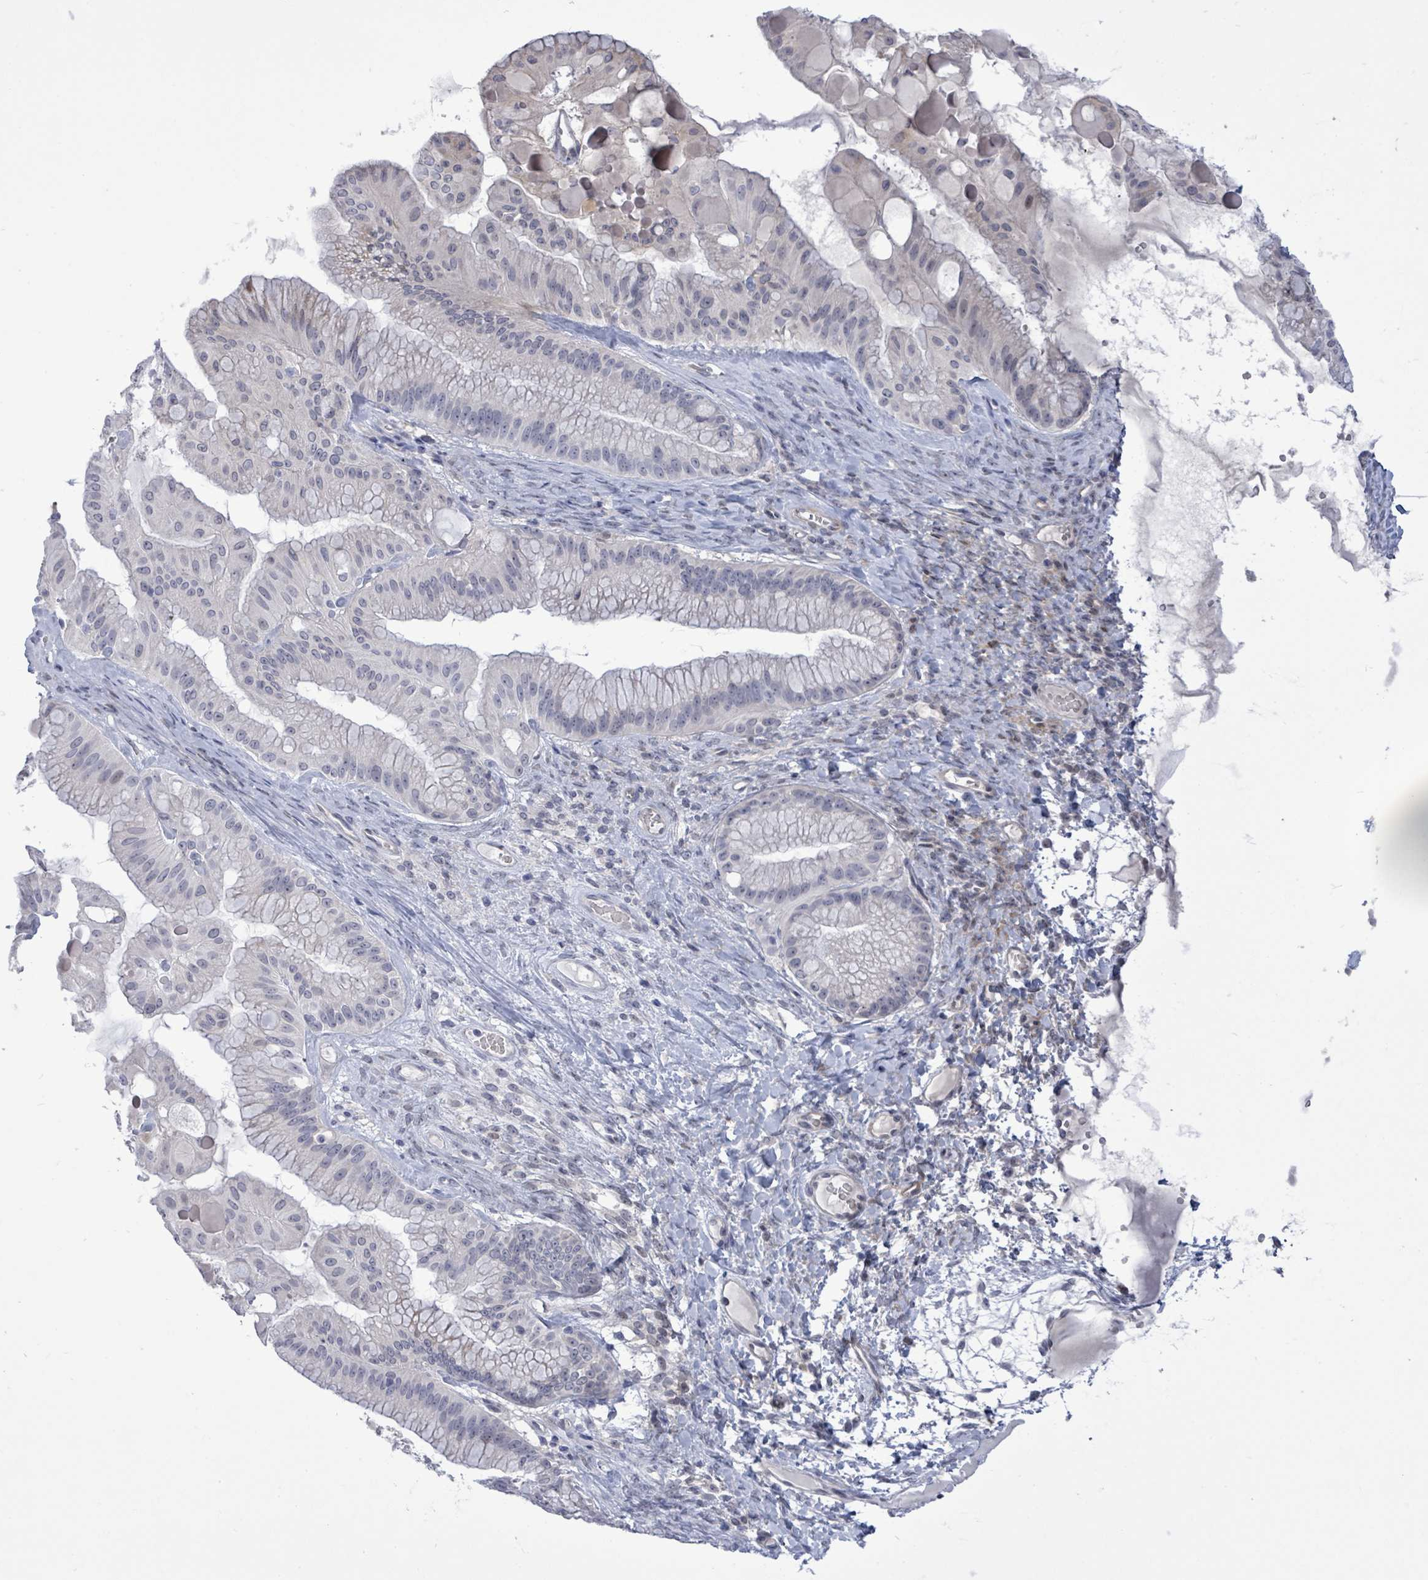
{"staining": {"intensity": "negative", "quantity": "none", "location": "none"}, "tissue": "ovarian cancer", "cell_type": "Tumor cells", "image_type": "cancer", "snomed": [{"axis": "morphology", "description": "Cystadenocarcinoma, mucinous, NOS"}, {"axis": "topography", "description": "Ovary"}], "caption": "Tumor cells show no significant expression in mucinous cystadenocarcinoma (ovarian).", "gene": "CT45A5", "patient": {"sex": "female", "age": 61}}